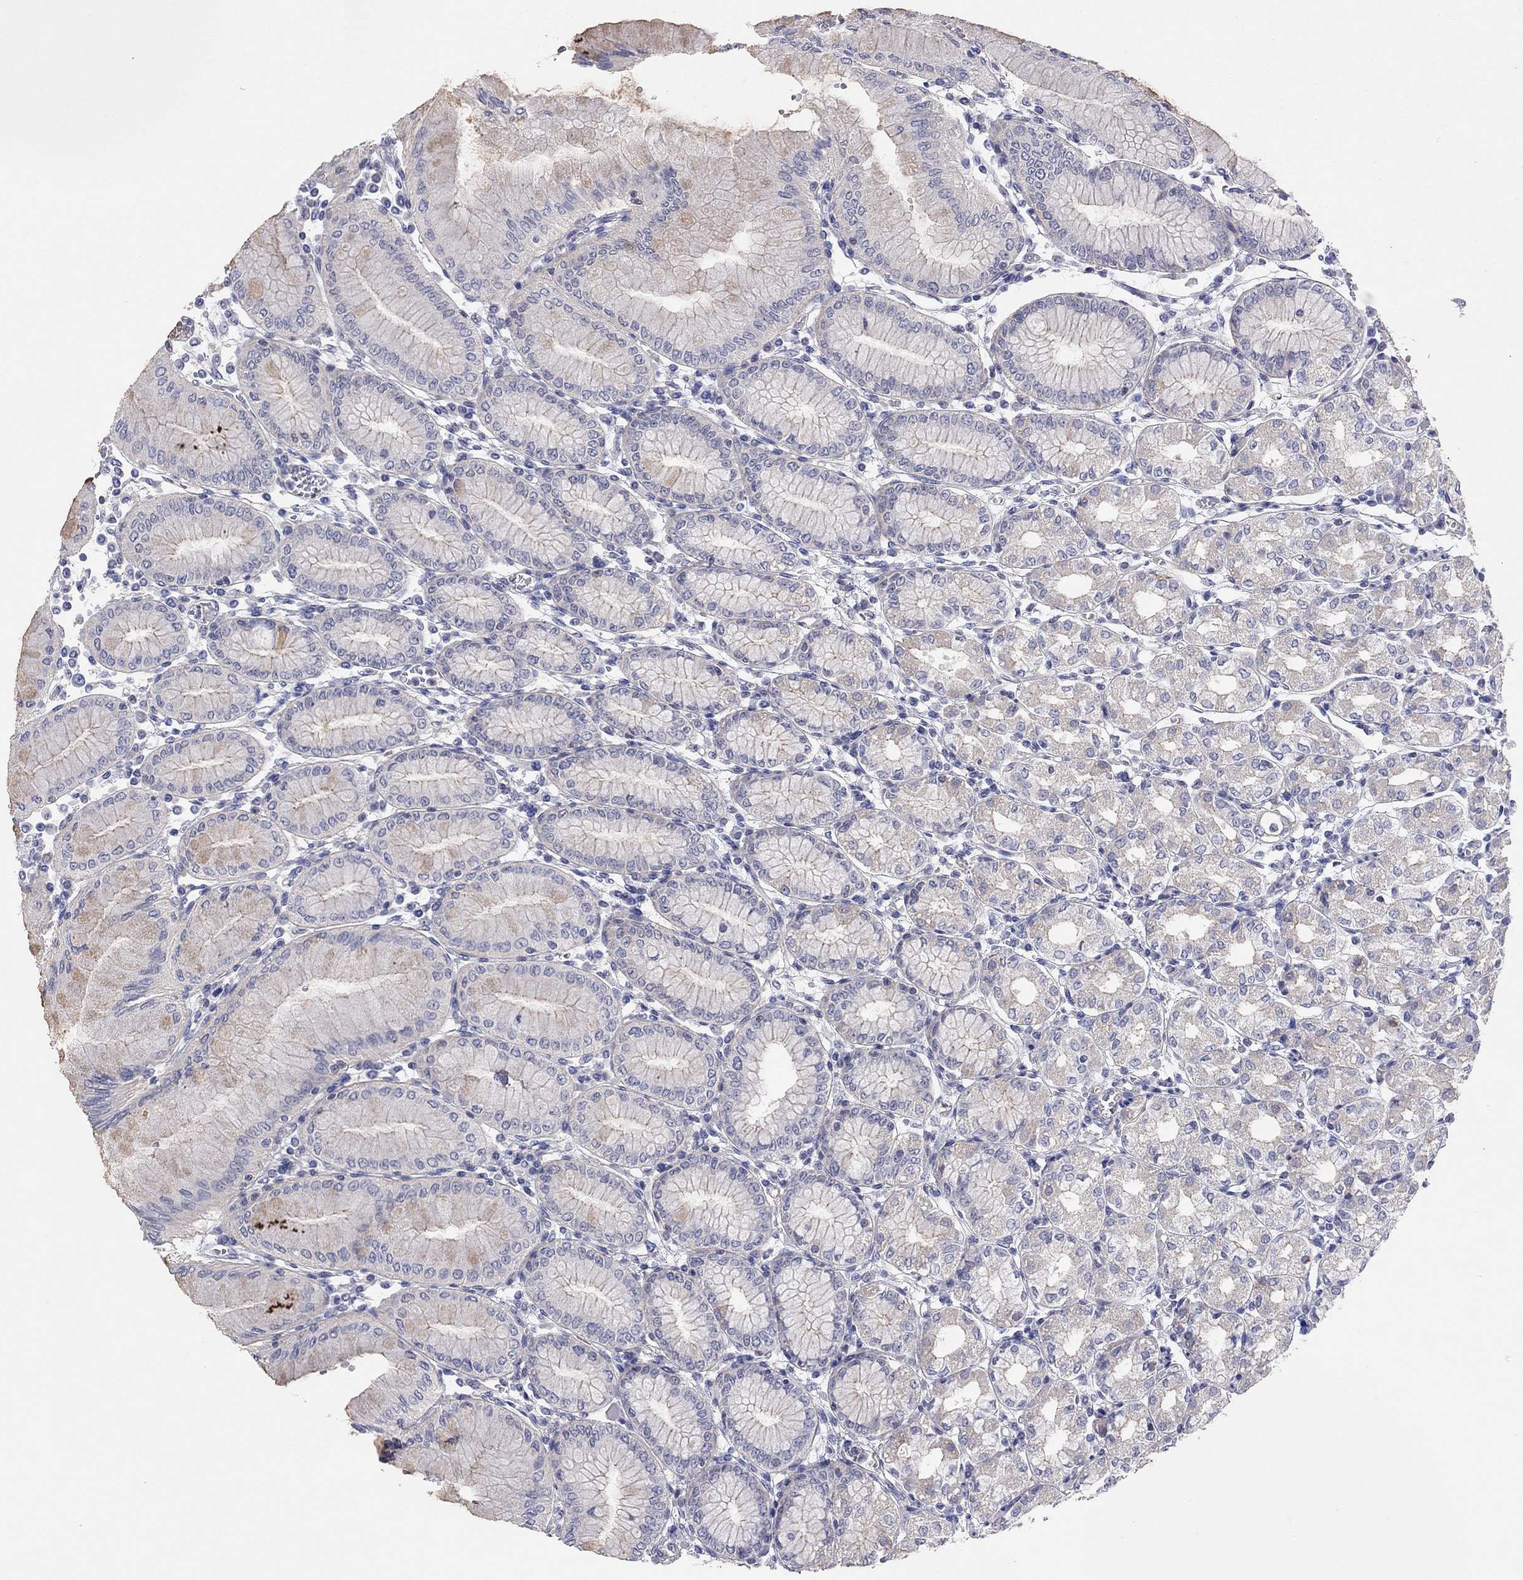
{"staining": {"intensity": "moderate", "quantity": "<25%", "location": "cytoplasmic/membranous"}, "tissue": "stomach", "cell_type": "Glandular cells", "image_type": "normal", "snomed": [{"axis": "morphology", "description": "Normal tissue, NOS"}, {"axis": "topography", "description": "Skeletal muscle"}, {"axis": "topography", "description": "Stomach"}], "caption": "Protein staining of unremarkable stomach displays moderate cytoplasmic/membranous staining in approximately <25% of glandular cells.", "gene": "KCNB1", "patient": {"sex": "female", "age": 57}}